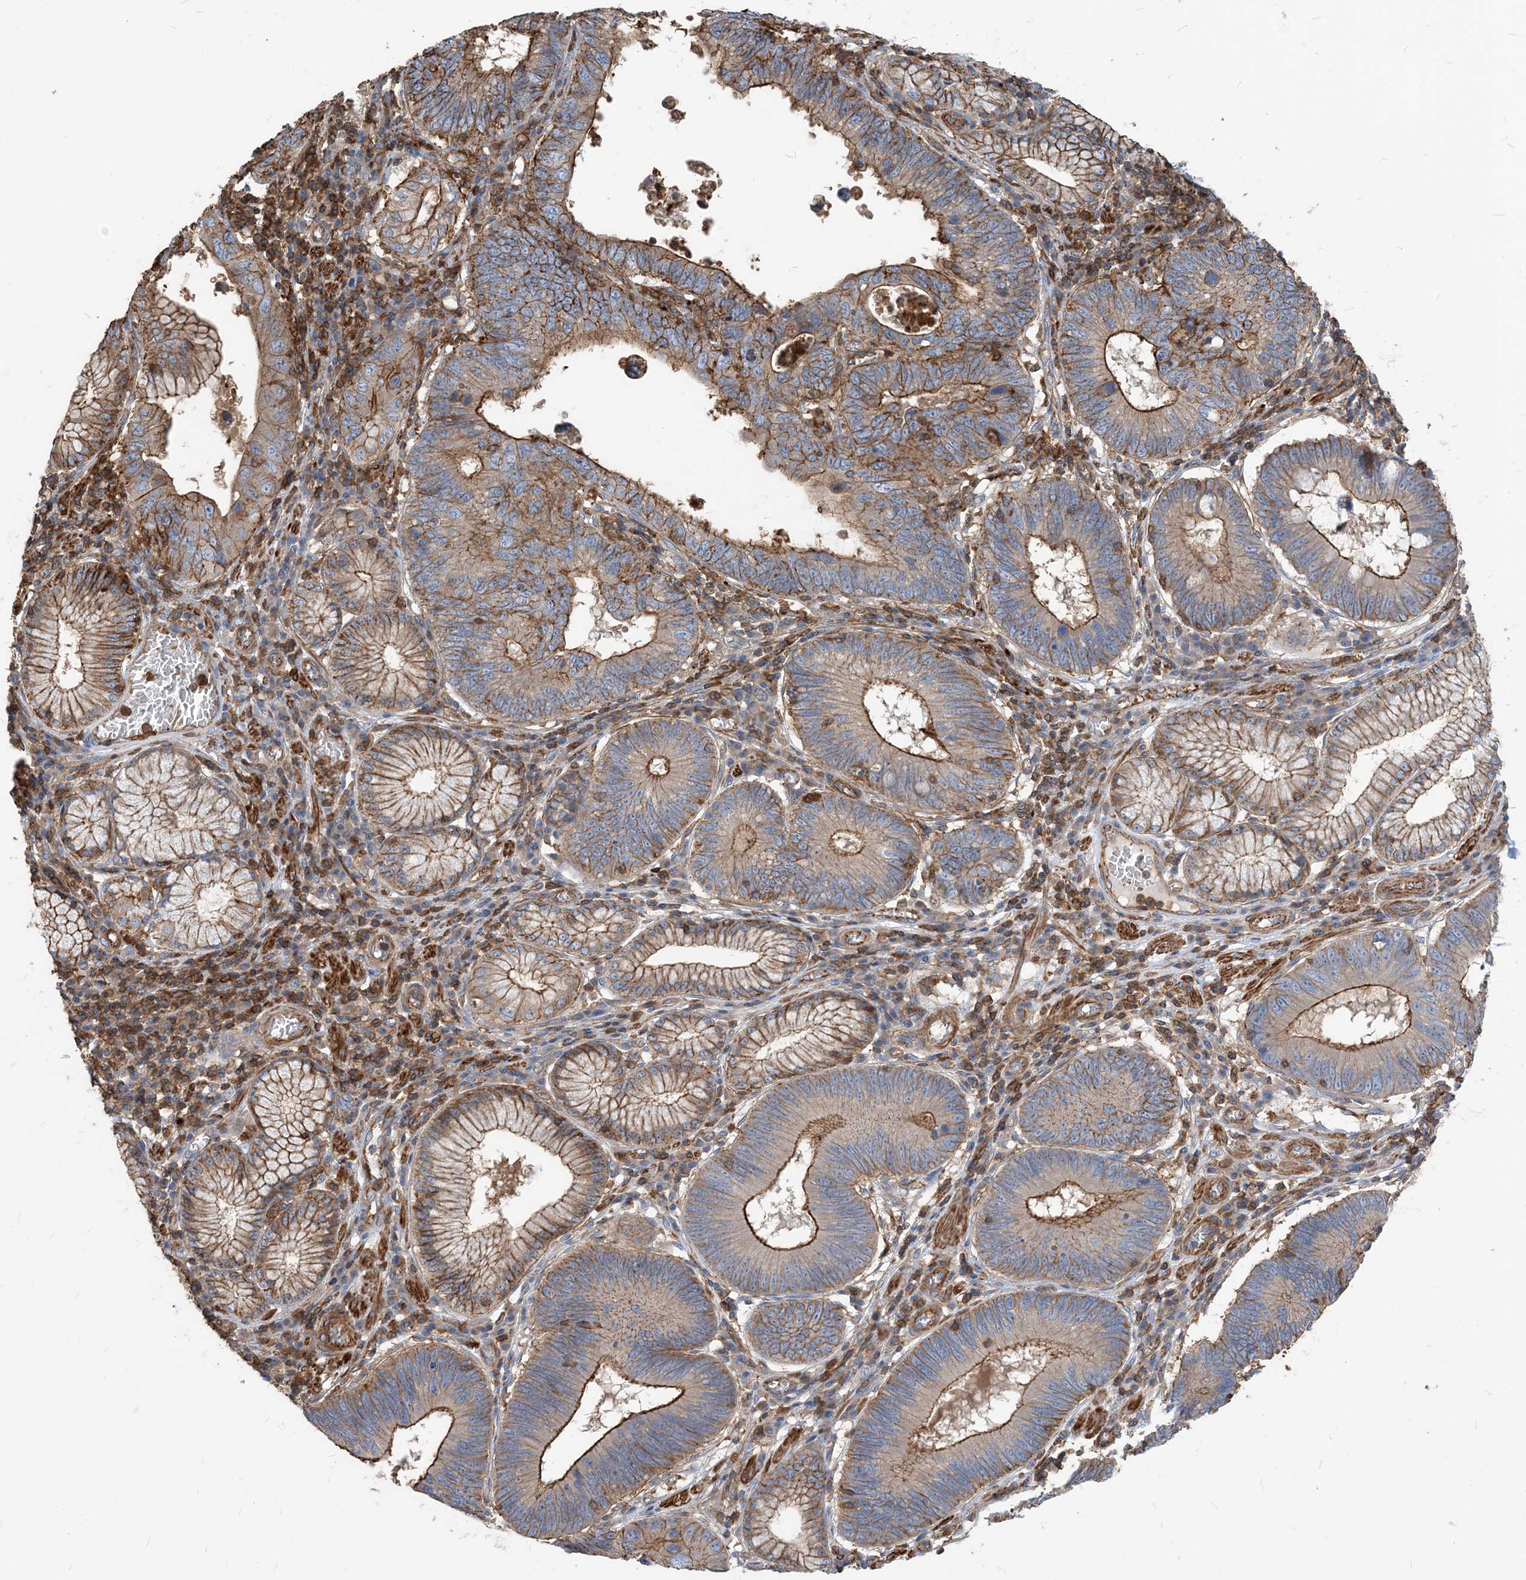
{"staining": {"intensity": "moderate", "quantity": "25%-75%", "location": "cytoplasmic/membranous"}, "tissue": "stomach cancer", "cell_type": "Tumor cells", "image_type": "cancer", "snomed": [{"axis": "morphology", "description": "Adenocarcinoma, NOS"}, {"axis": "topography", "description": "Stomach"}], "caption": "This micrograph displays stomach cancer stained with IHC to label a protein in brown. The cytoplasmic/membranous of tumor cells show moderate positivity for the protein. Nuclei are counter-stained blue.", "gene": "PARVG", "patient": {"sex": "male", "age": 59}}